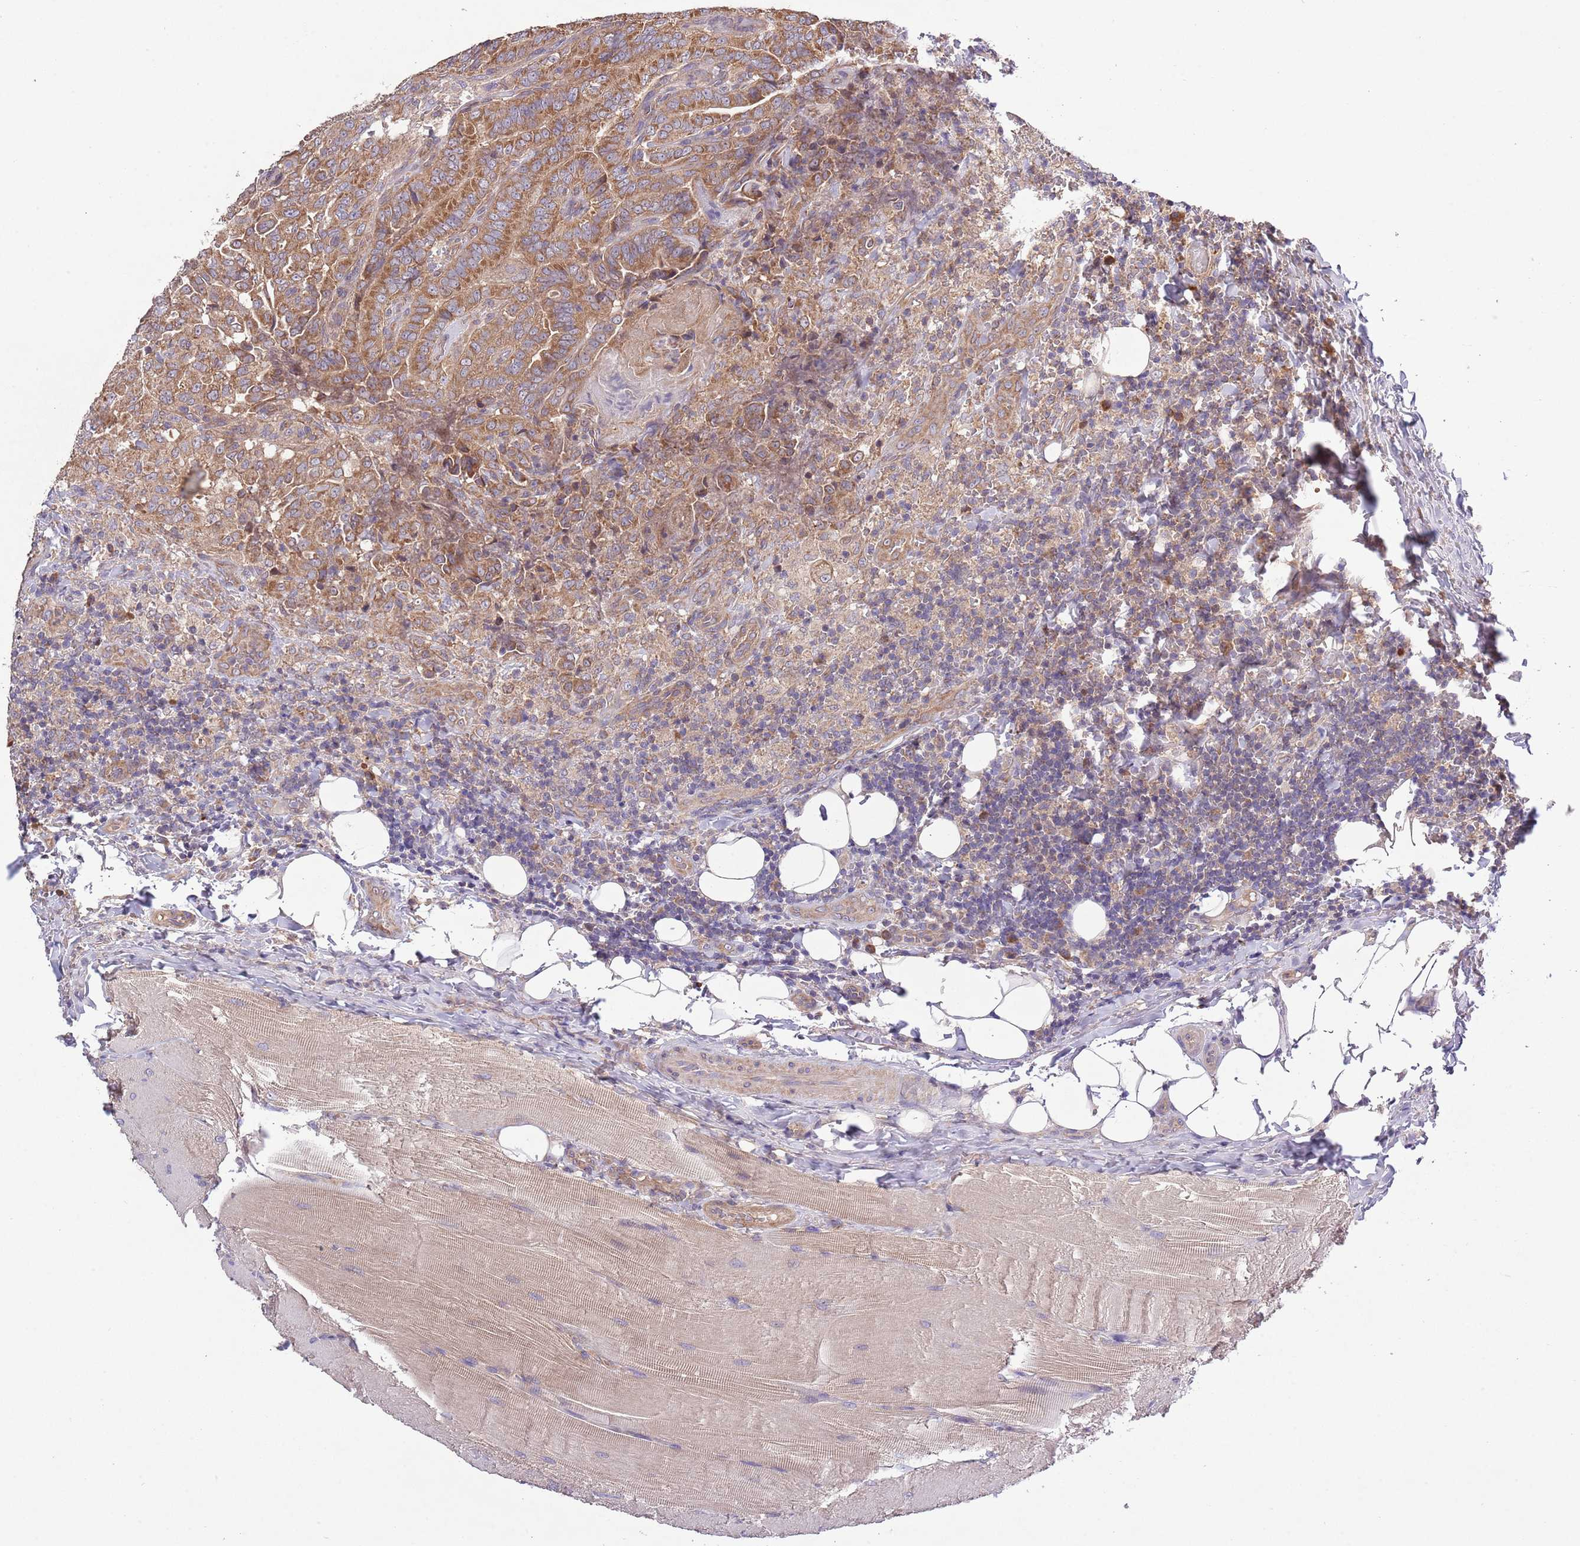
{"staining": {"intensity": "moderate", "quantity": ">75%", "location": "cytoplasmic/membranous"}, "tissue": "thyroid cancer", "cell_type": "Tumor cells", "image_type": "cancer", "snomed": [{"axis": "morphology", "description": "Papillary adenocarcinoma, NOS"}, {"axis": "topography", "description": "Thyroid gland"}], "caption": "Protein staining of papillary adenocarcinoma (thyroid) tissue displays moderate cytoplasmic/membranous expression in about >75% of tumor cells.", "gene": "MFNG", "patient": {"sex": "male", "age": 61}}